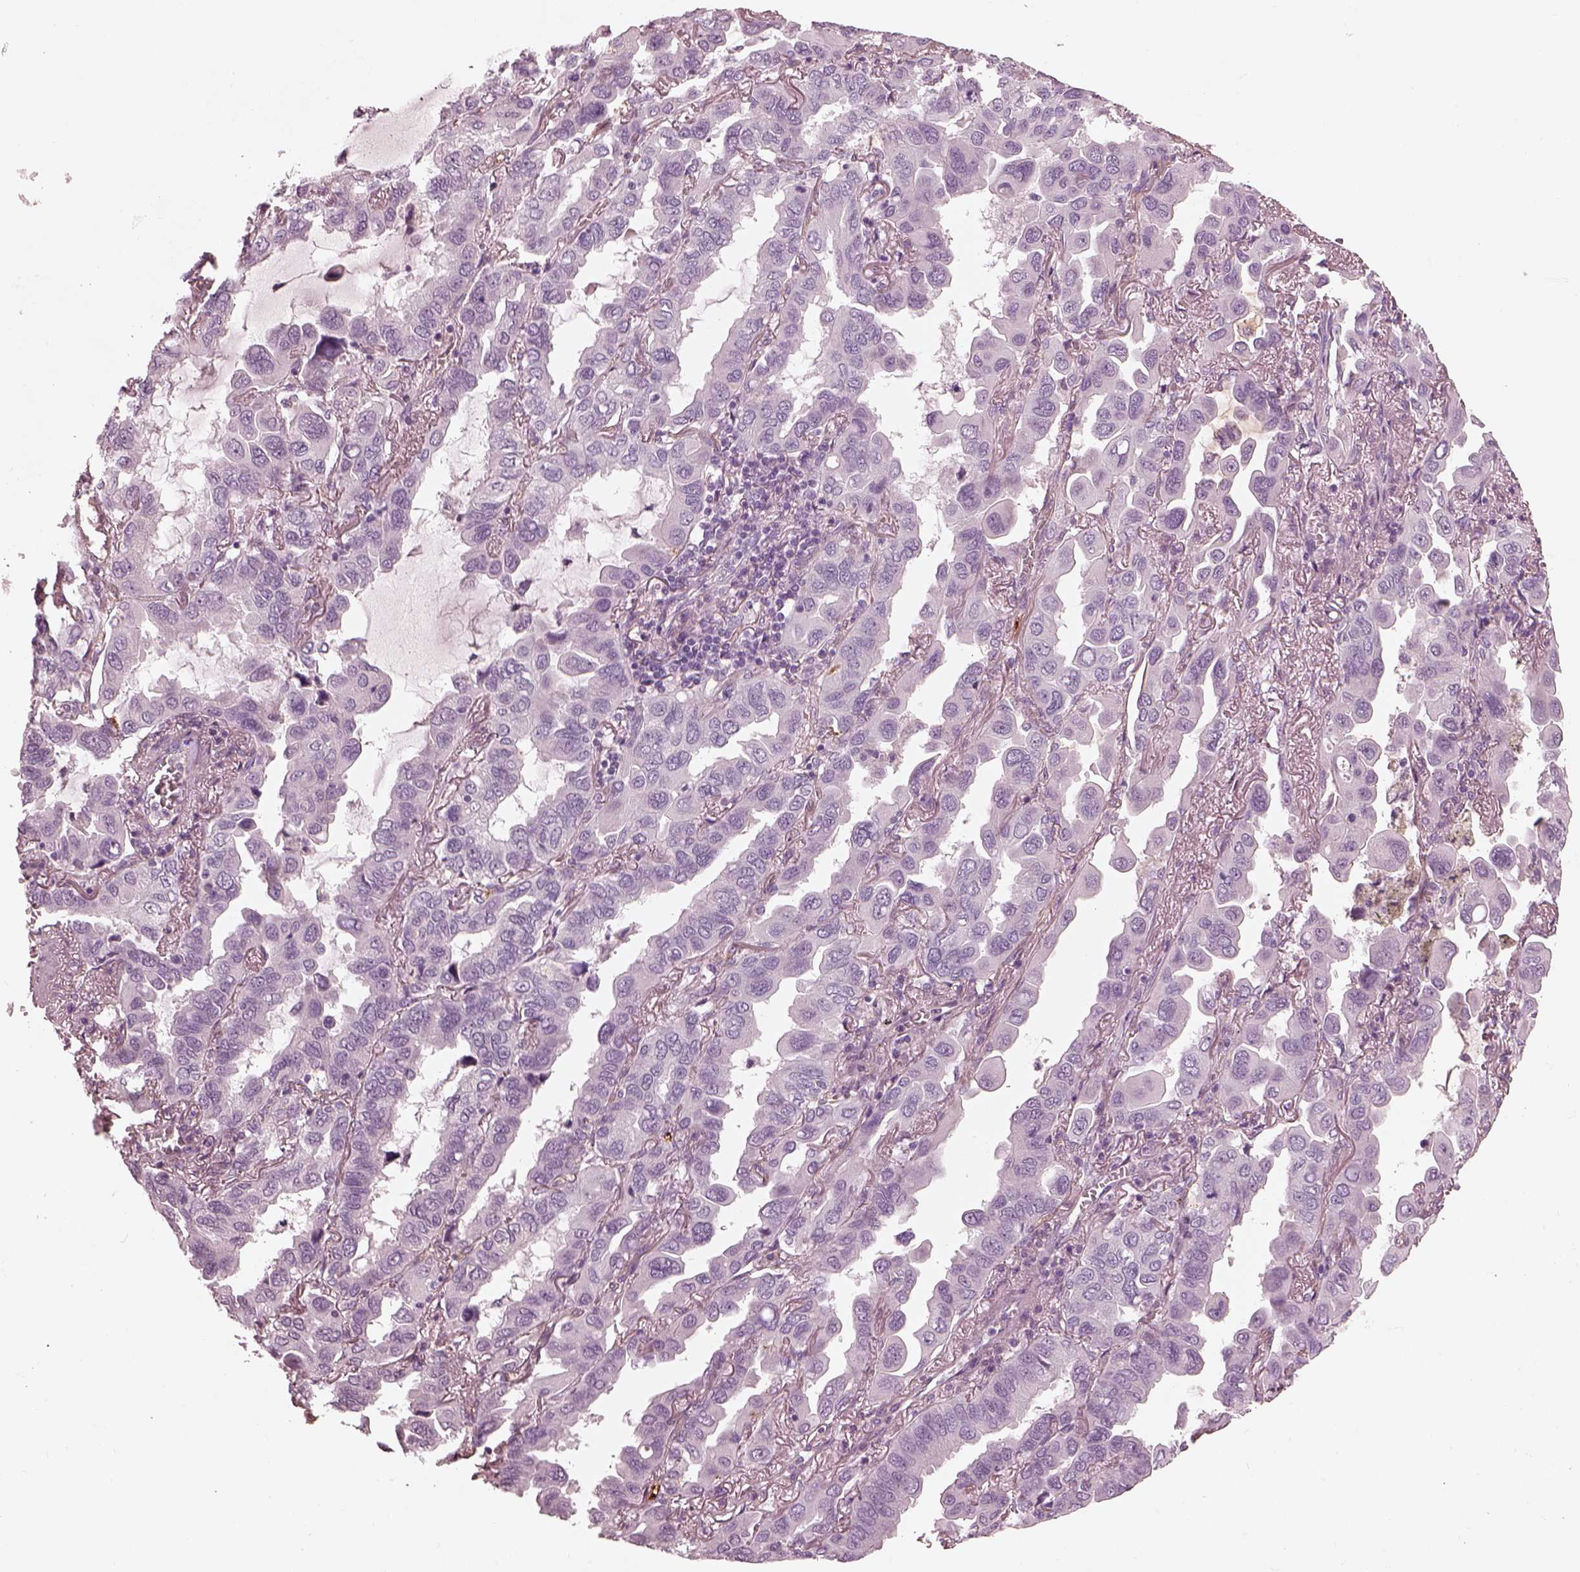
{"staining": {"intensity": "negative", "quantity": "none", "location": "none"}, "tissue": "lung cancer", "cell_type": "Tumor cells", "image_type": "cancer", "snomed": [{"axis": "morphology", "description": "Adenocarcinoma, NOS"}, {"axis": "topography", "description": "Lung"}], "caption": "This photomicrograph is of adenocarcinoma (lung) stained with immunohistochemistry (IHC) to label a protein in brown with the nuclei are counter-stained blue. There is no expression in tumor cells. (DAB (3,3'-diaminobenzidine) IHC visualized using brightfield microscopy, high magnification).", "gene": "EIF4E1B", "patient": {"sex": "male", "age": 64}}